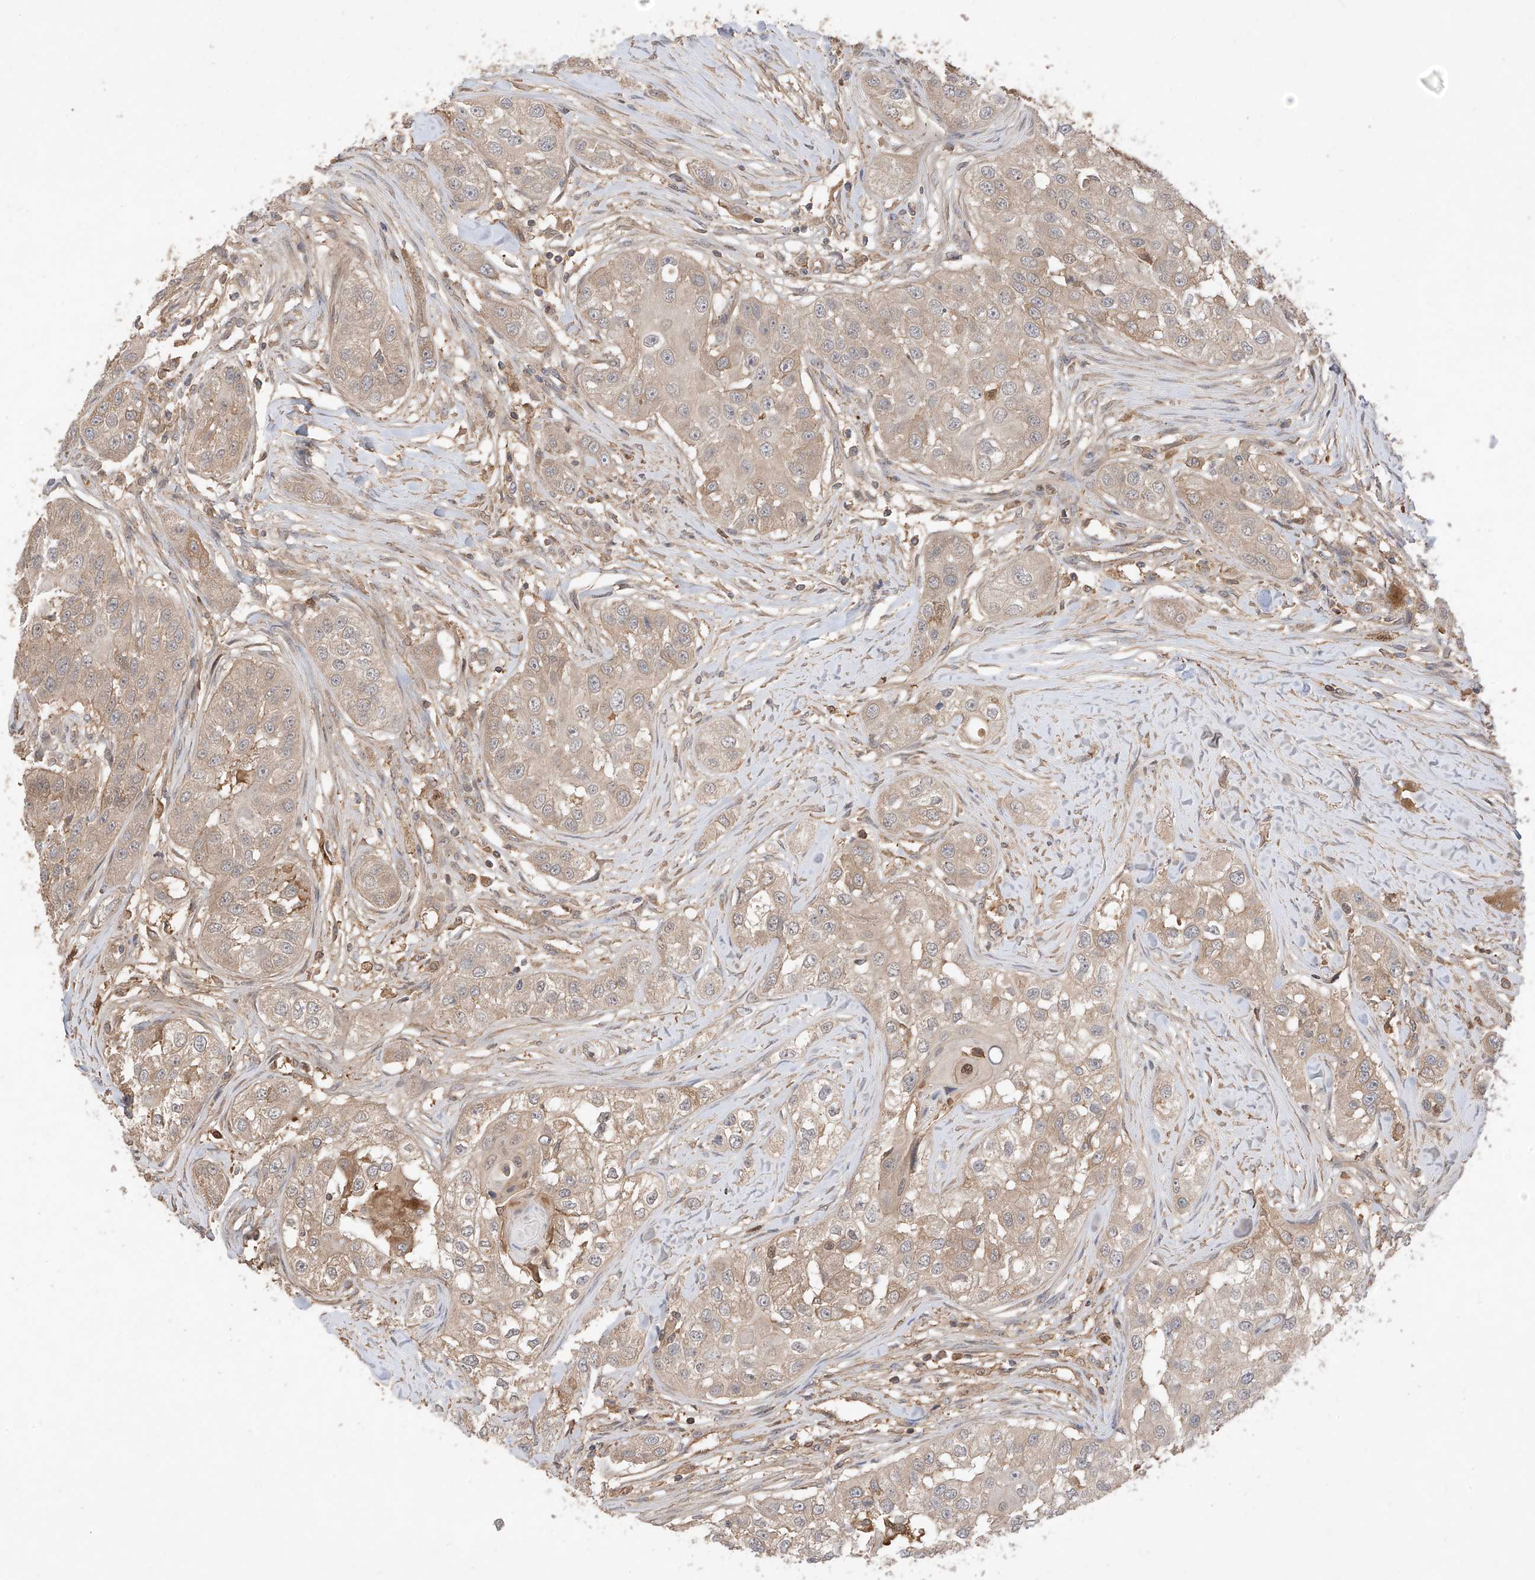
{"staining": {"intensity": "moderate", "quantity": "<25%", "location": "cytoplasmic/membranous"}, "tissue": "head and neck cancer", "cell_type": "Tumor cells", "image_type": "cancer", "snomed": [{"axis": "morphology", "description": "Normal tissue, NOS"}, {"axis": "morphology", "description": "Squamous cell carcinoma, NOS"}, {"axis": "topography", "description": "Skeletal muscle"}, {"axis": "topography", "description": "Head-Neck"}], "caption": "Brown immunohistochemical staining in head and neck squamous cell carcinoma shows moderate cytoplasmic/membranous positivity in approximately <25% of tumor cells. (Brightfield microscopy of DAB IHC at high magnification).", "gene": "CACNA2D4", "patient": {"sex": "male", "age": 51}}